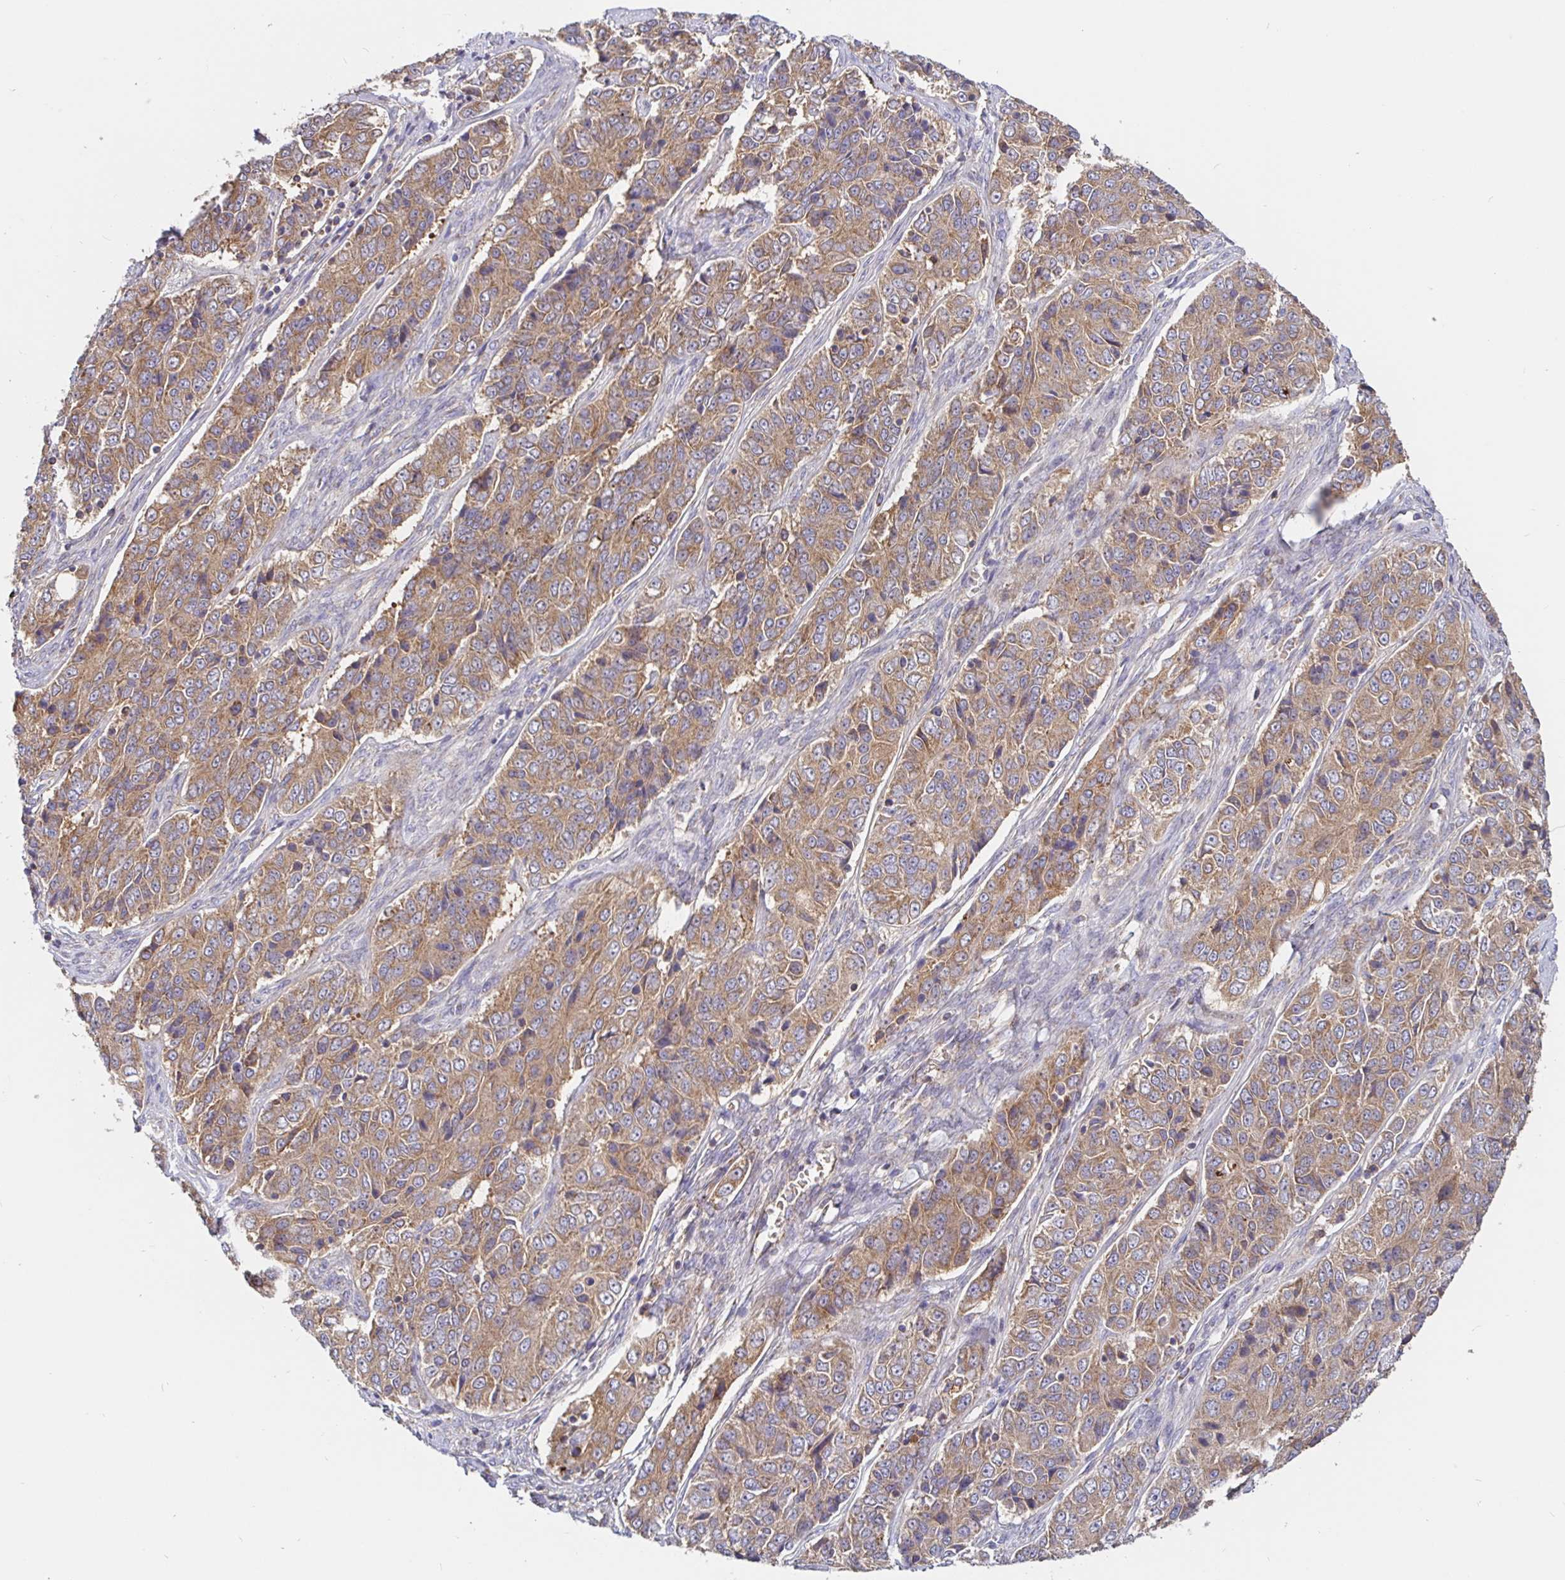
{"staining": {"intensity": "moderate", "quantity": ">75%", "location": "cytoplasmic/membranous"}, "tissue": "ovarian cancer", "cell_type": "Tumor cells", "image_type": "cancer", "snomed": [{"axis": "morphology", "description": "Carcinoma, endometroid"}, {"axis": "topography", "description": "Ovary"}], "caption": "Human ovarian endometroid carcinoma stained with a brown dye shows moderate cytoplasmic/membranous positive expression in about >75% of tumor cells.", "gene": "PRDX3", "patient": {"sex": "female", "age": 51}}